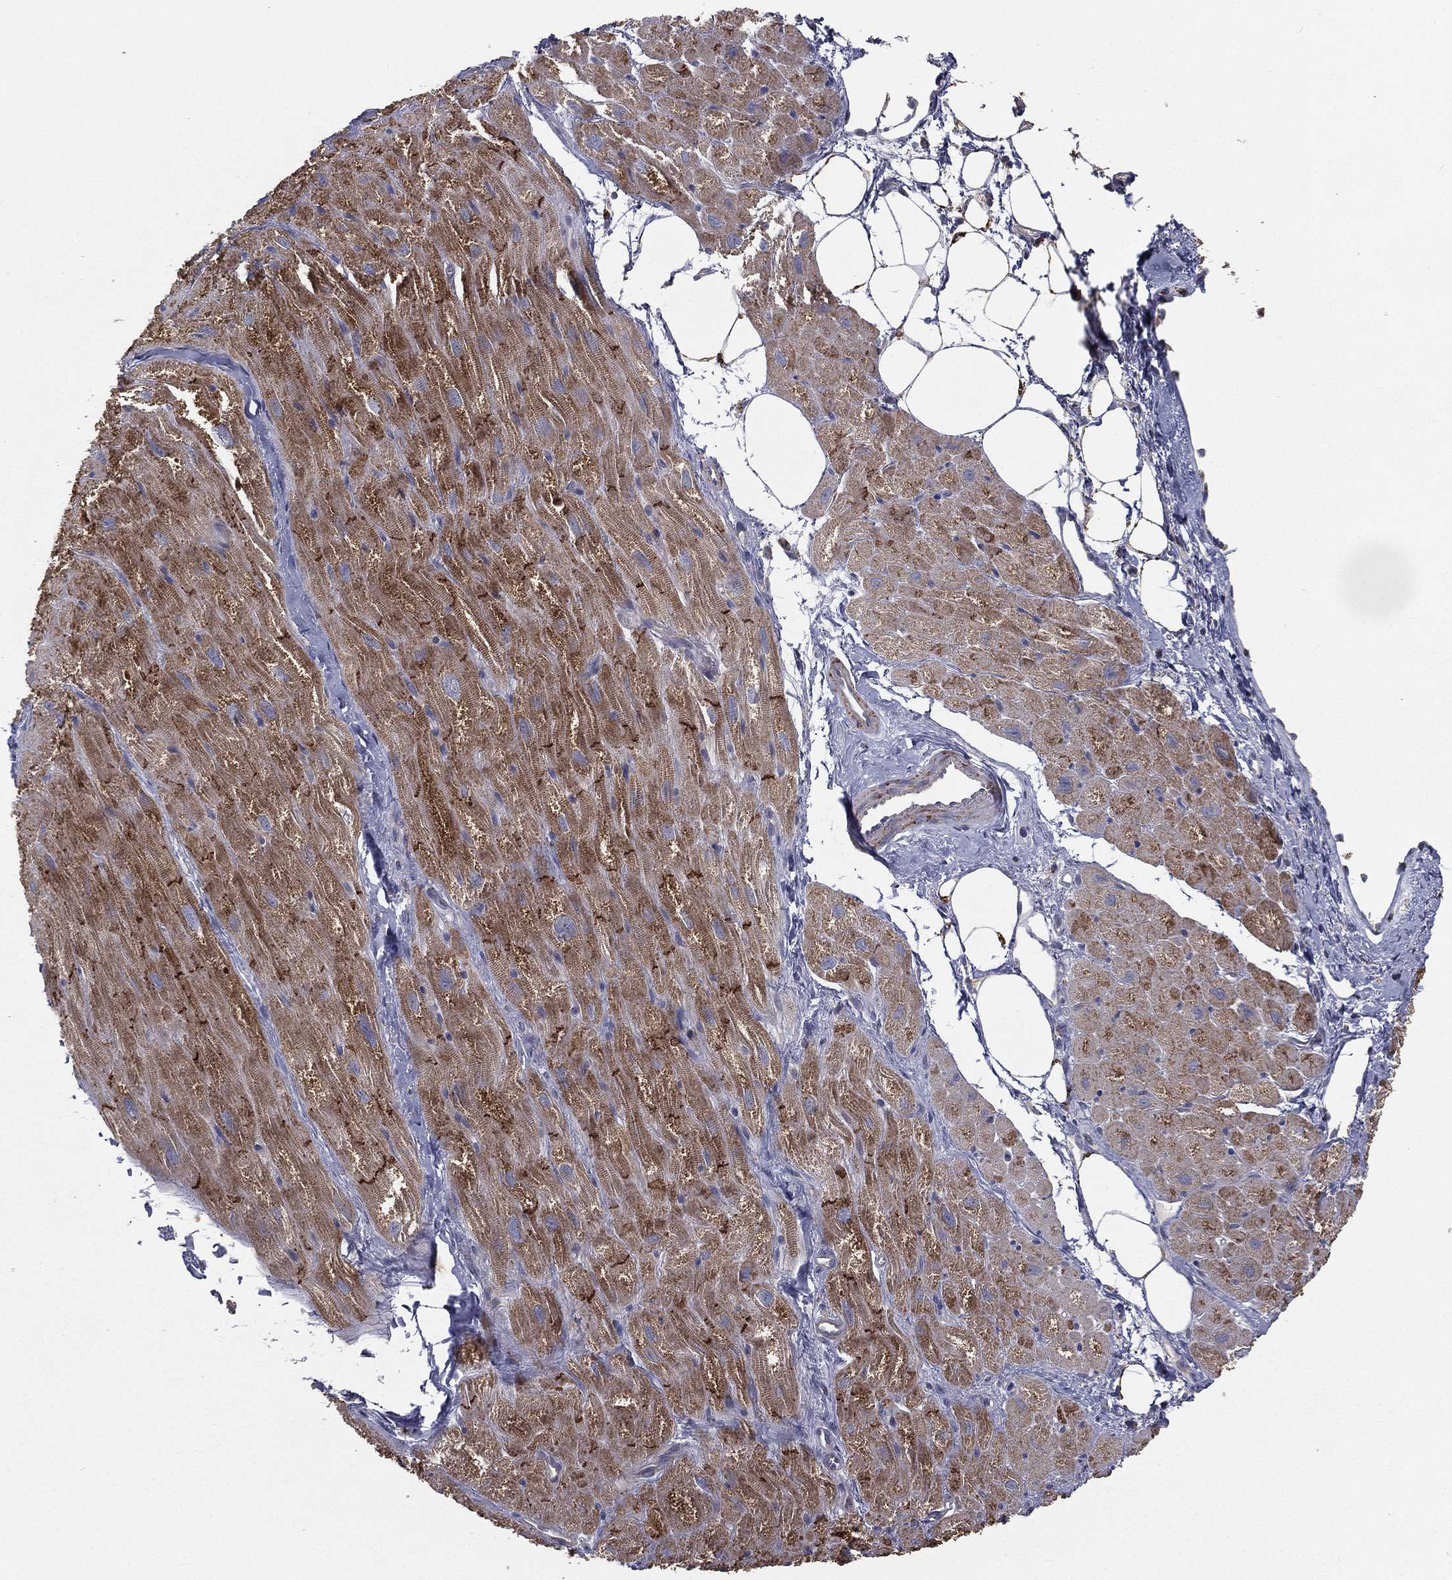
{"staining": {"intensity": "strong", "quantity": ">75%", "location": "cytoplasmic/membranous"}, "tissue": "heart muscle", "cell_type": "Cardiomyocytes", "image_type": "normal", "snomed": [{"axis": "morphology", "description": "Normal tissue, NOS"}, {"axis": "topography", "description": "Heart"}], "caption": "Immunohistochemistry (IHC) image of normal heart muscle: human heart muscle stained using immunohistochemistry shows high levels of strong protein expression localized specifically in the cytoplasmic/membranous of cardiomyocytes, appearing as a cytoplasmic/membranous brown color.", "gene": "HADH", "patient": {"sex": "male", "age": 62}}